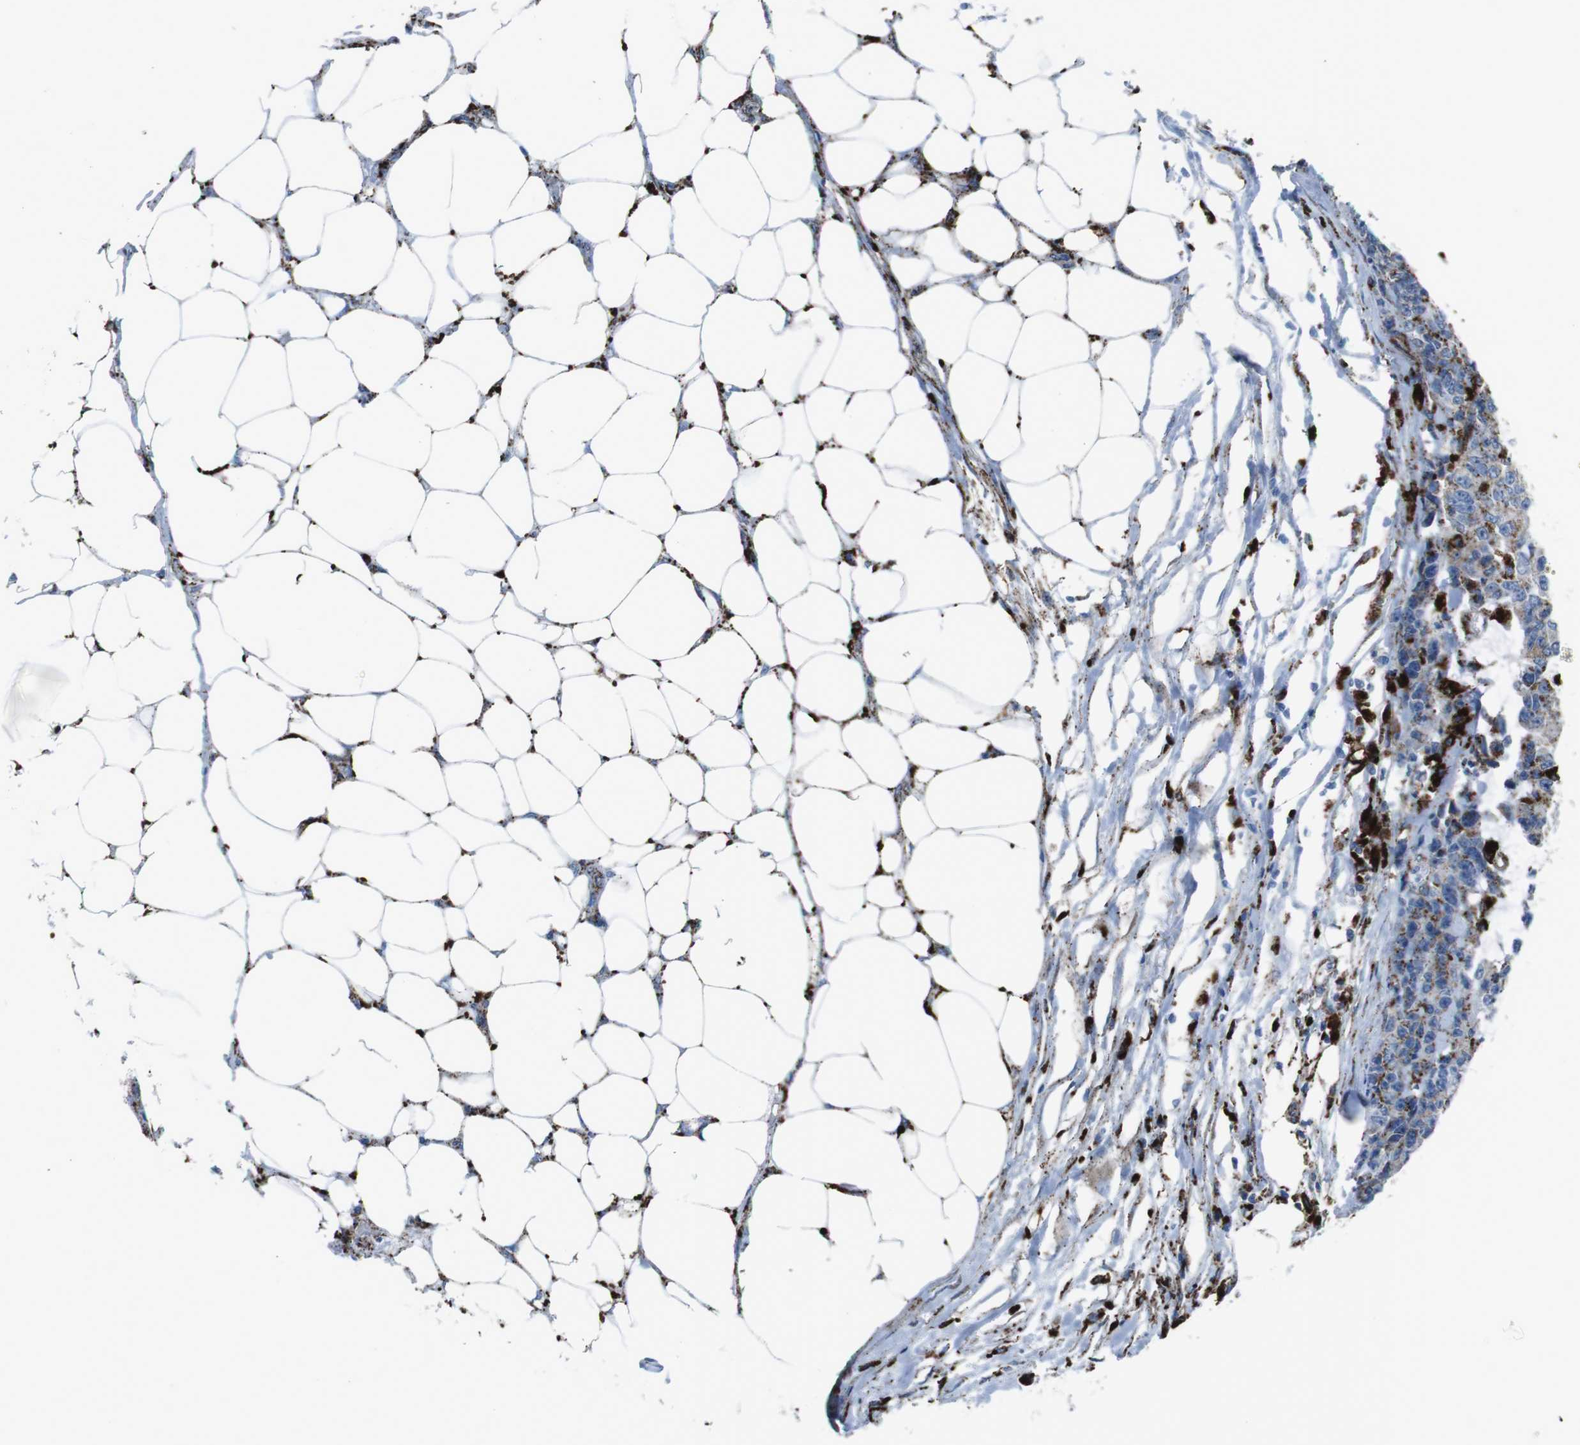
{"staining": {"intensity": "moderate", "quantity": ">75%", "location": "cytoplasmic/membranous"}, "tissue": "colorectal cancer", "cell_type": "Tumor cells", "image_type": "cancer", "snomed": [{"axis": "morphology", "description": "Adenocarcinoma, NOS"}, {"axis": "topography", "description": "Colon"}], "caption": "Protein expression analysis of human colorectal cancer reveals moderate cytoplasmic/membranous expression in approximately >75% of tumor cells.", "gene": "SCARB2", "patient": {"sex": "female", "age": 86}}